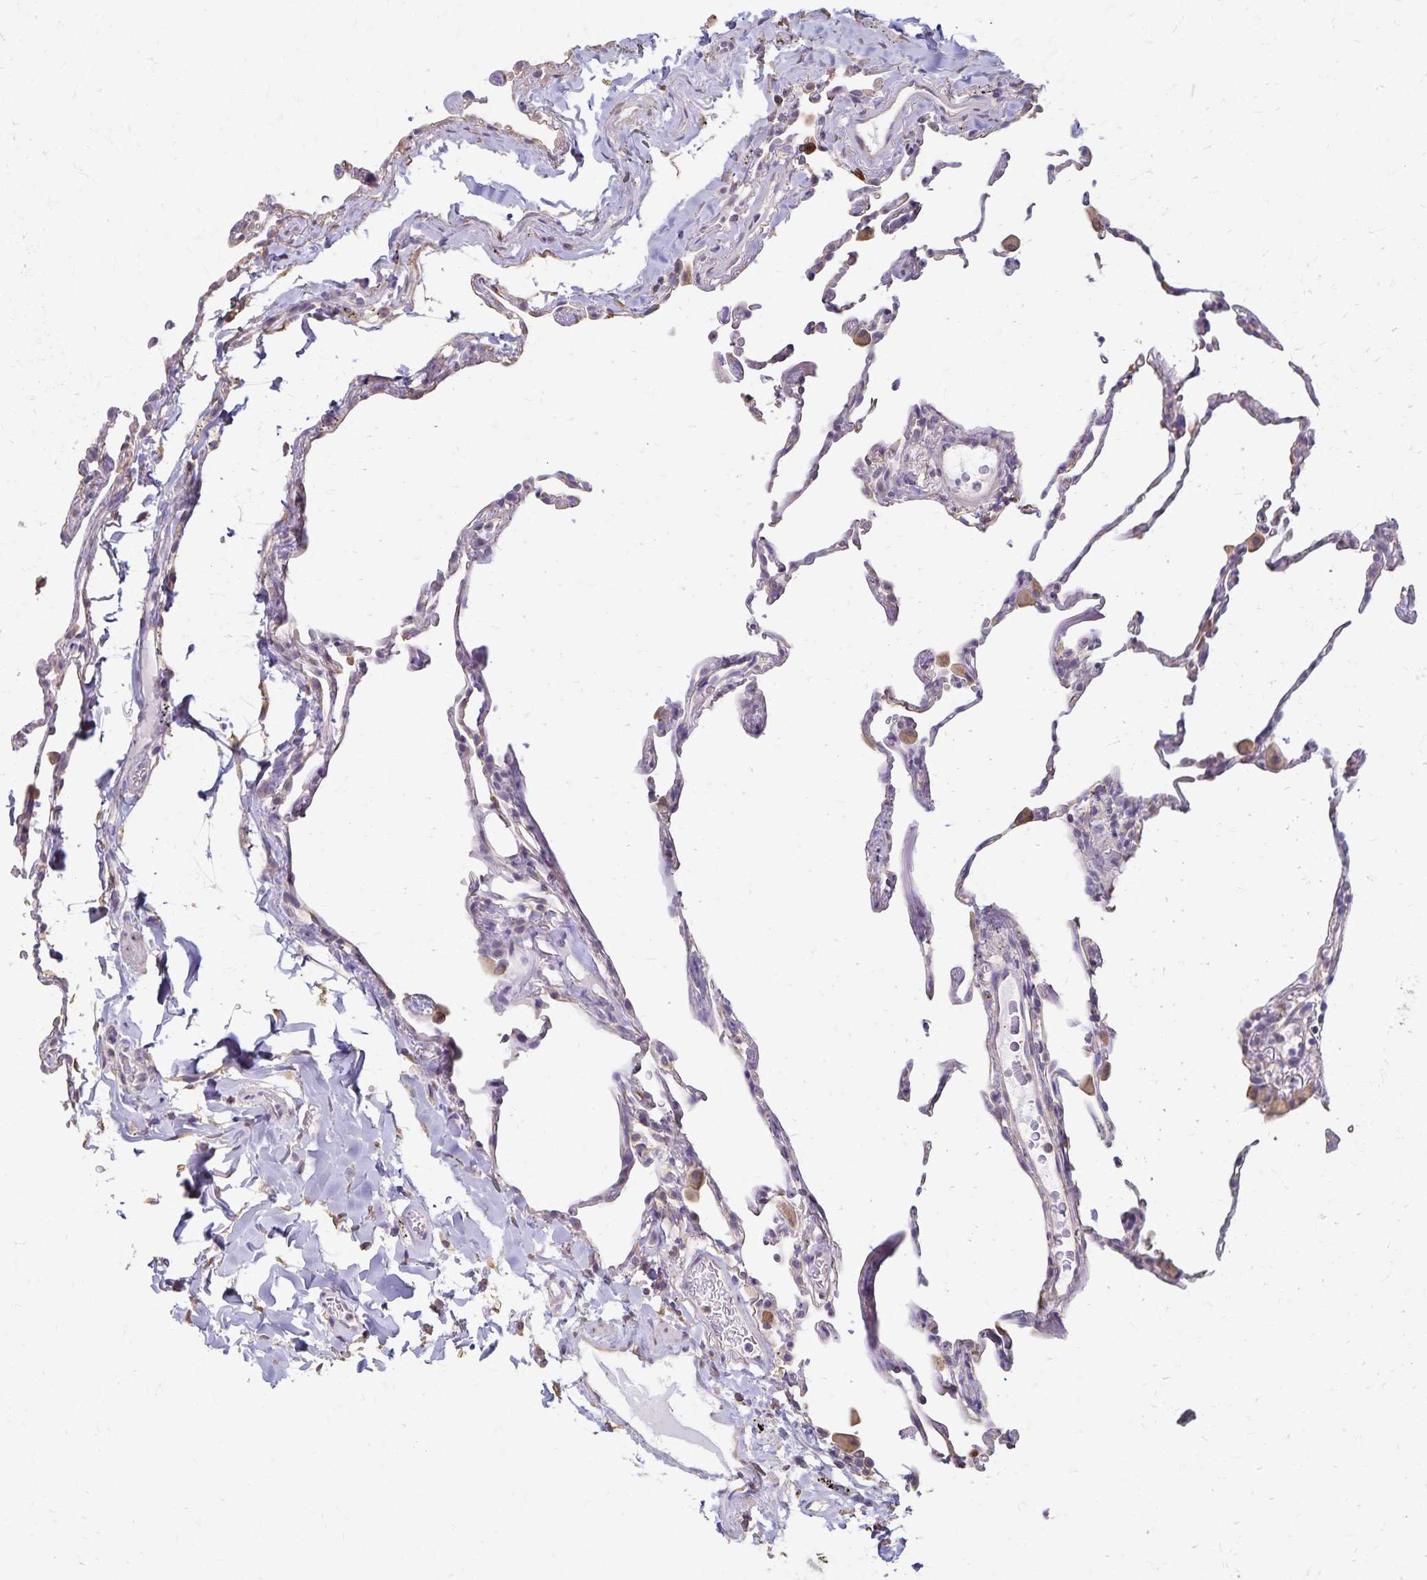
{"staining": {"intensity": "negative", "quantity": "none", "location": "none"}, "tissue": "lung", "cell_type": "Alveolar cells", "image_type": "normal", "snomed": [{"axis": "morphology", "description": "Normal tissue, NOS"}, {"axis": "topography", "description": "Lung"}], "caption": "IHC of normal lung exhibits no expression in alveolar cells. Brightfield microscopy of immunohistochemistry (IHC) stained with DAB (3,3'-diaminobenzidine) (brown) and hematoxylin (blue), captured at high magnification.", "gene": "KISS1", "patient": {"sex": "female", "age": 57}}